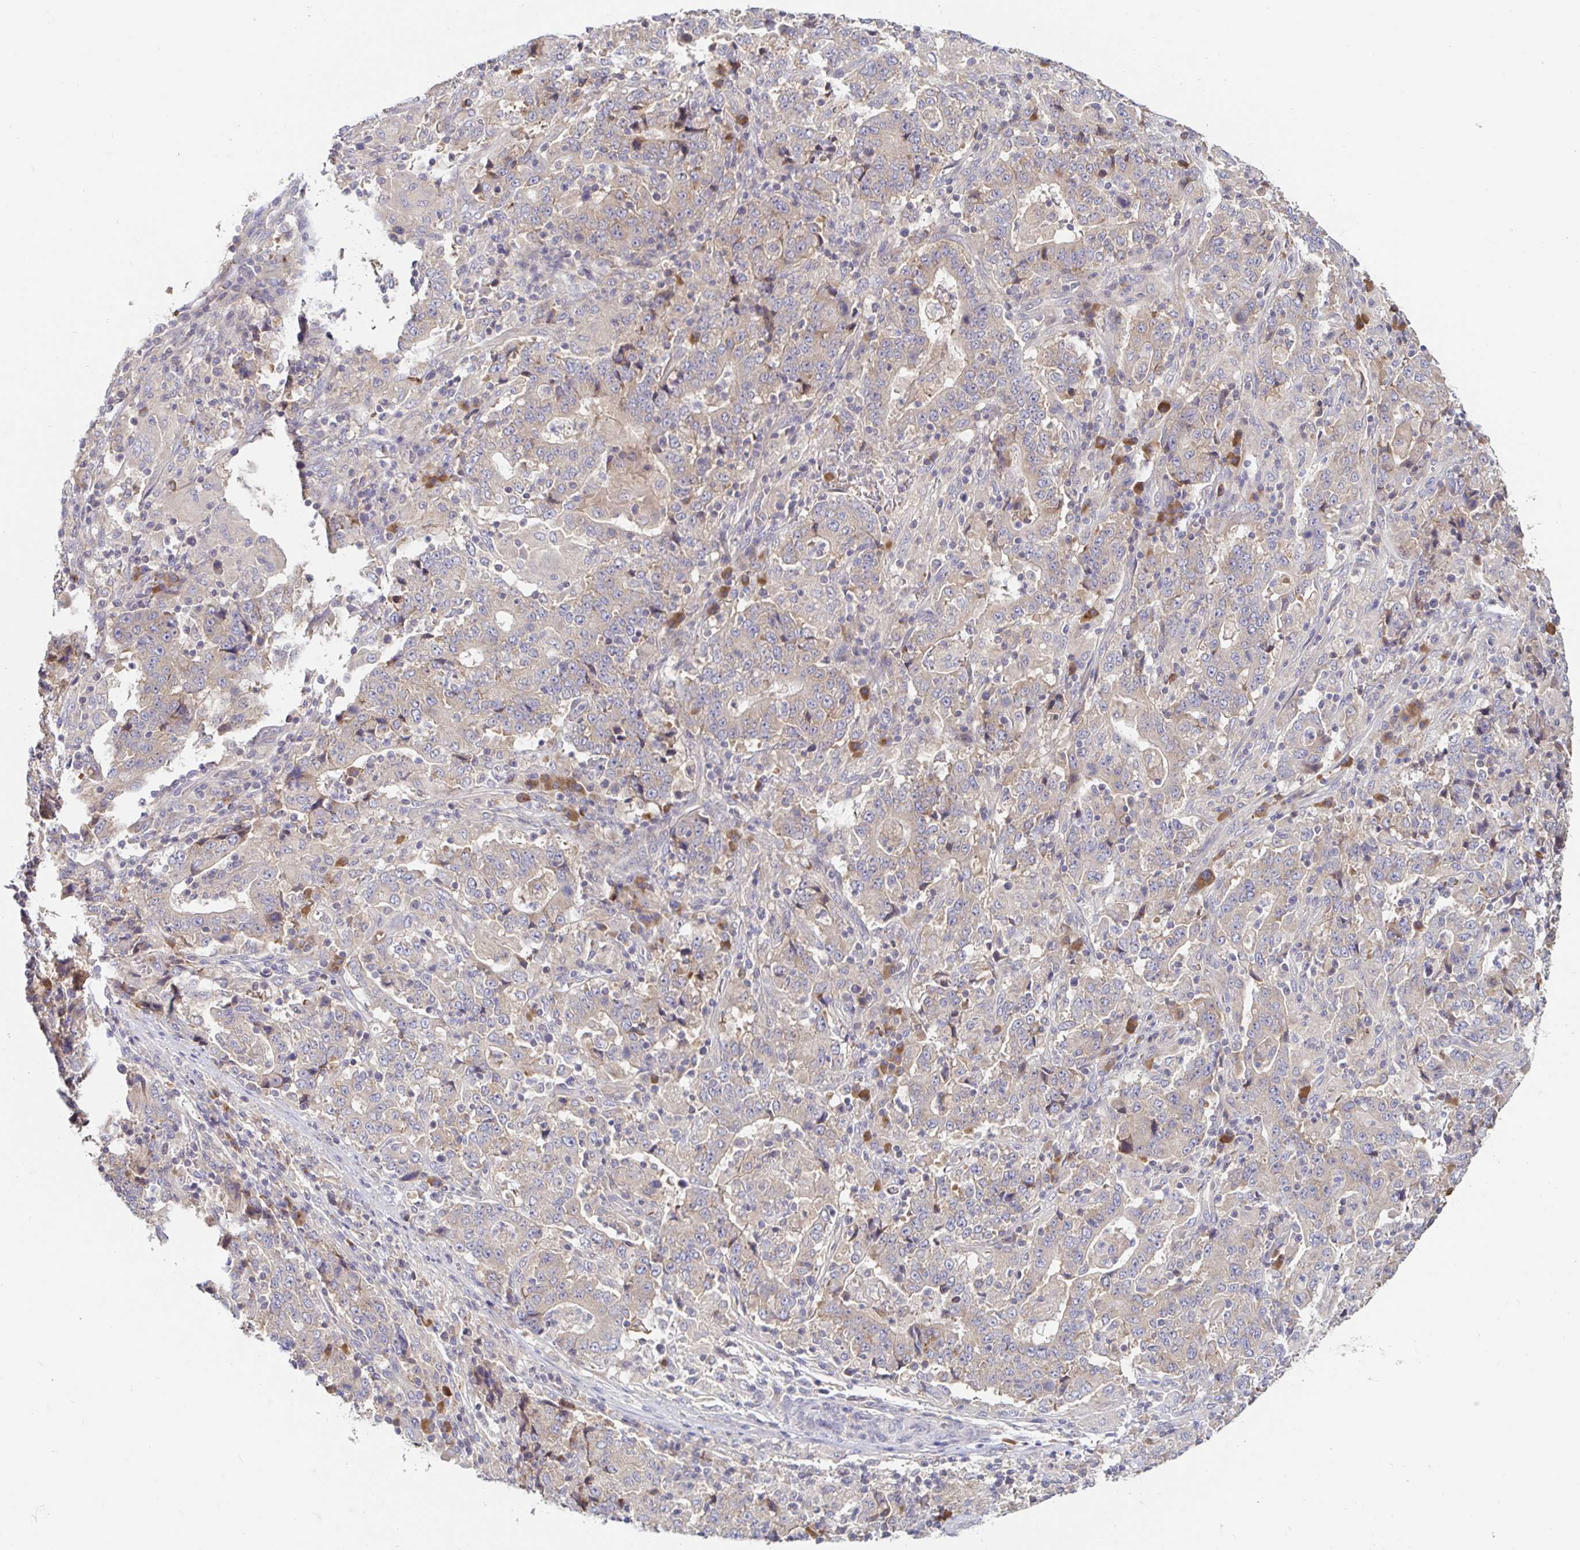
{"staining": {"intensity": "weak", "quantity": "<25%", "location": "cytoplasmic/membranous"}, "tissue": "stomach cancer", "cell_type": "Tumor cells", "image_type": "cancer", "snomed": [{"axis": "morphology", "description": "Normal tissue, NOS"}, {"axis": "morphology", "description": "Adenocarcinoma, NOS"}, {"axis": "topography", "description": "Stomach, upper"}, {"axis": "topography", "description": "Stomach"}], "caption": "A histopathology image of human stomach cancer (adenocarcinoma) is negative for staining in tumor cells.", "gene": "LARP1", "patient": {"sex": "male", "age": 59}}